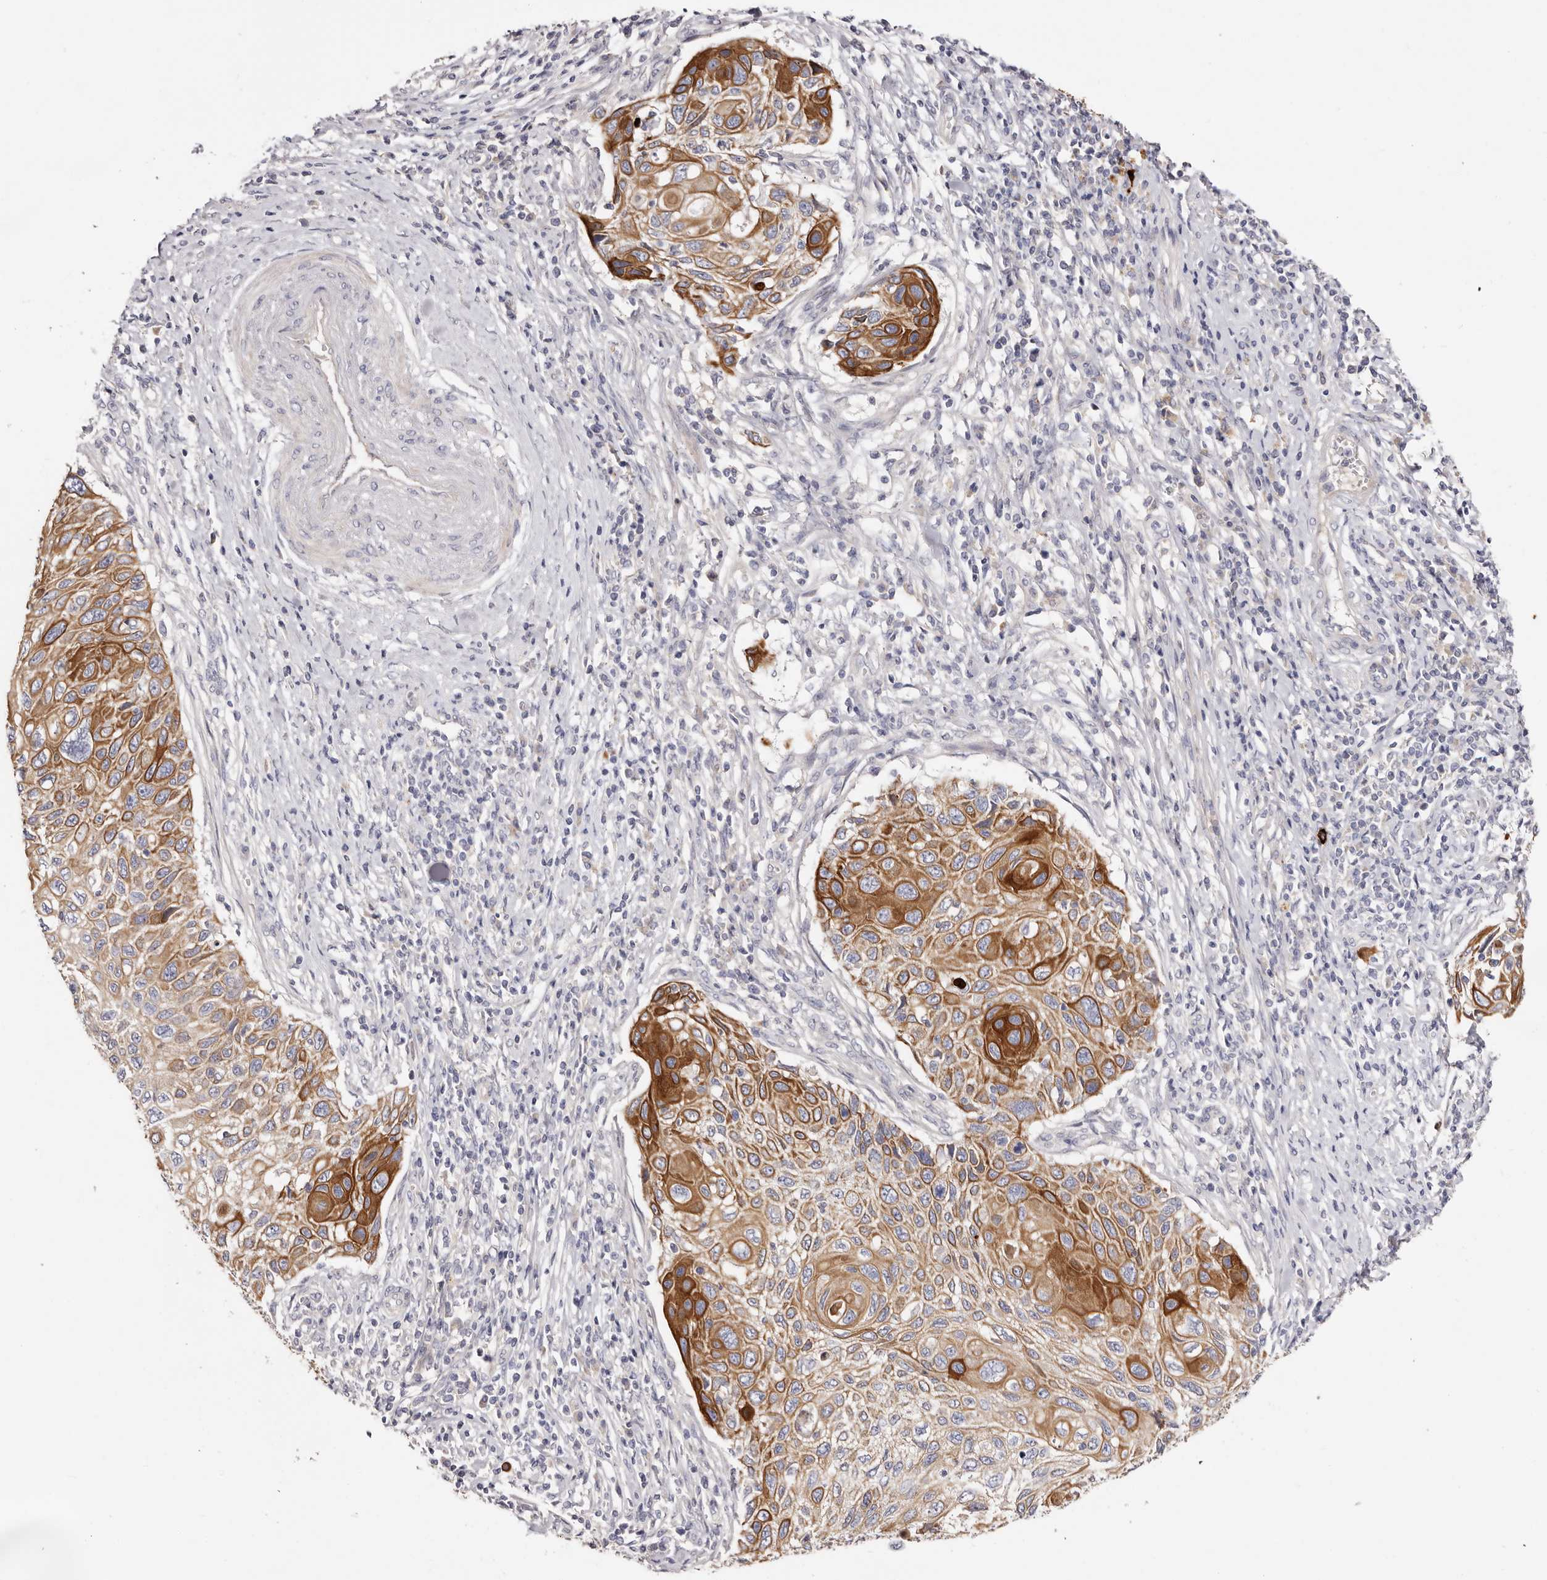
{"staining": {"intensity": "moderate", "quantity": ">75%", "location": "cytoplasmic/membranous"}, "tissue": "cervical cancer", "cell_type": "Tumor cells", "image_type": "cancer", "snomed": [{"axis": "morphology", "description": "Squamous cell carcinoma, NOS"}, {"axis": "topography", "description": "Cervix"}], "caption": "Cervical cancer (squamous cell carcinoma) tissue shows moderate cytoplasmic/membranous expression in about >75% of tumor cells, visualized by immunohistochemistry.", "gene": "STK16", "patient": {"sex": "female", "age": 70}}